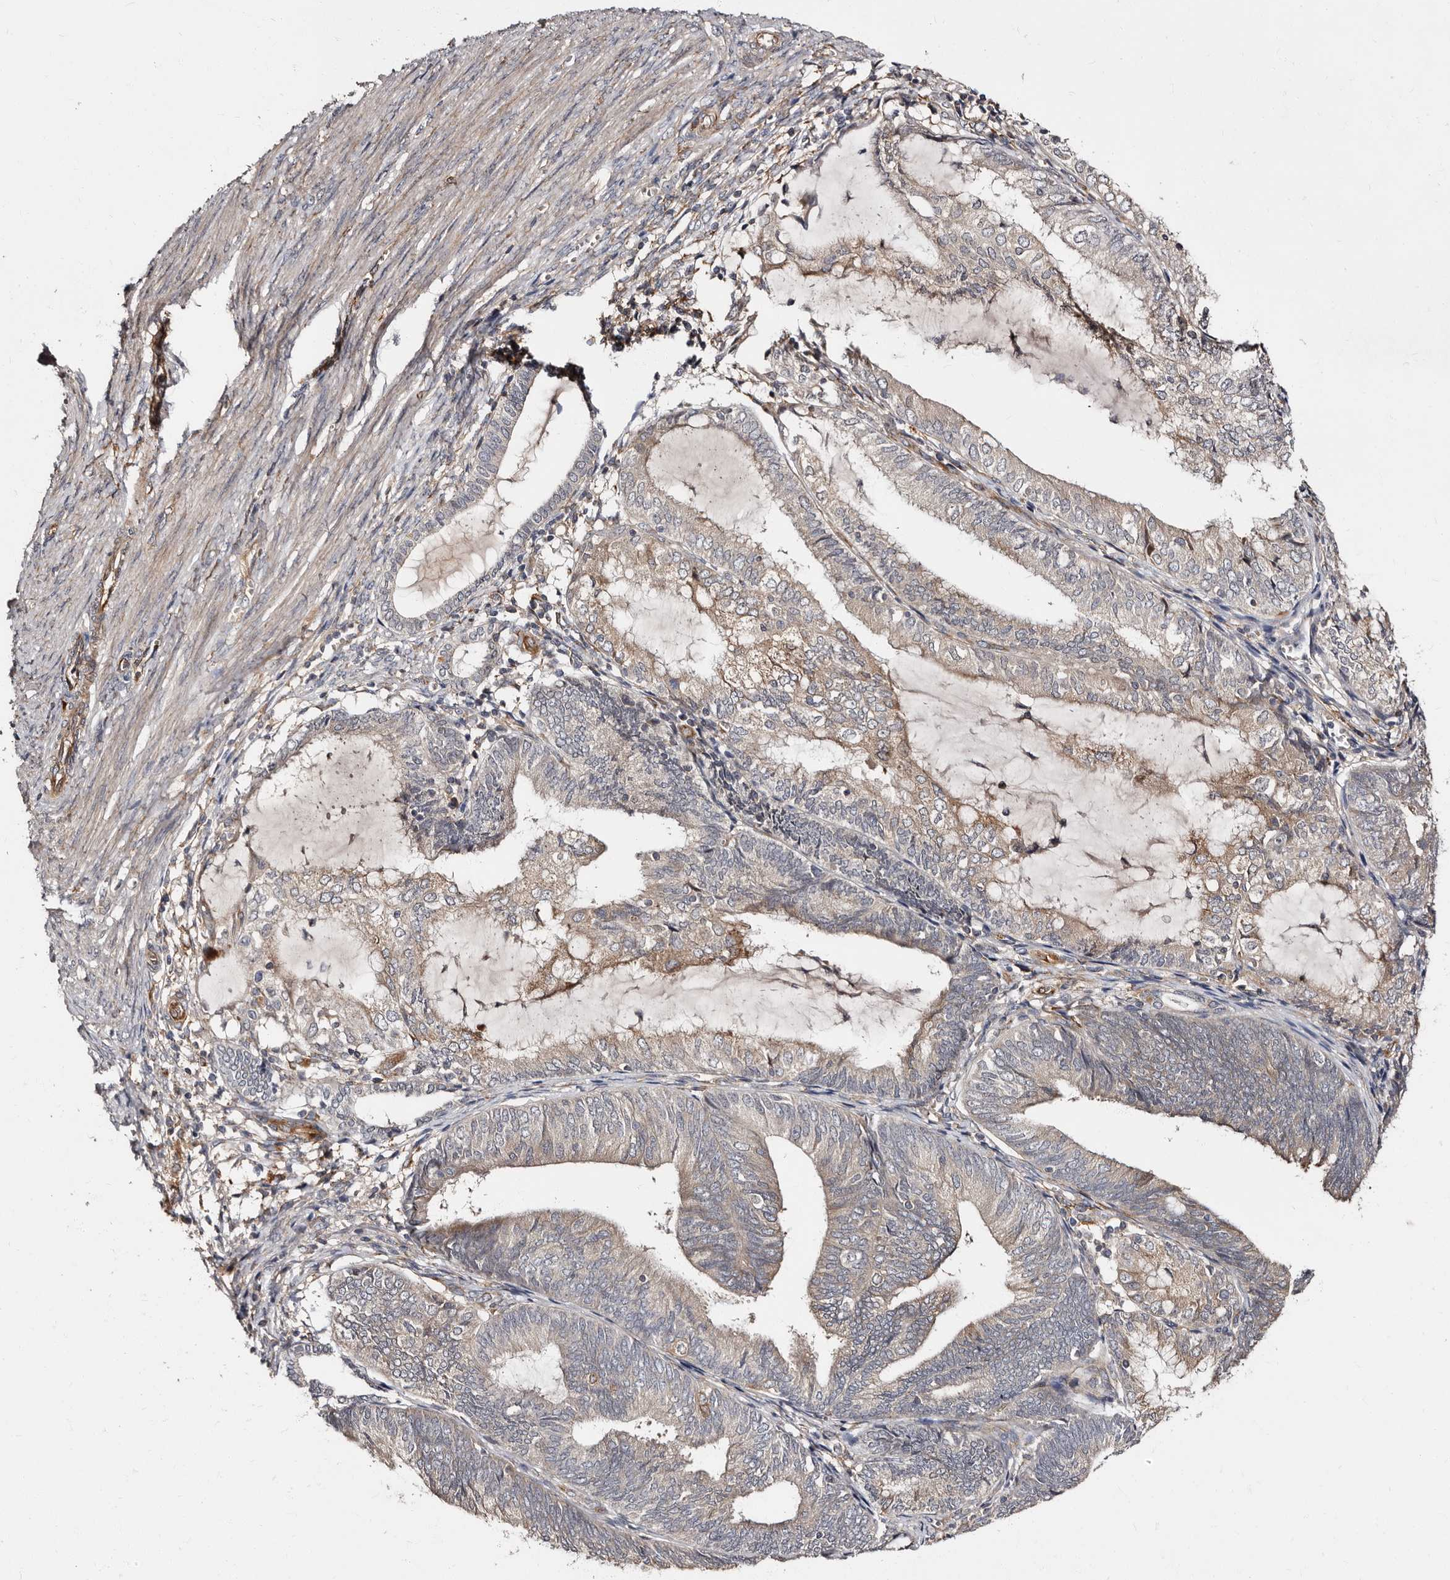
{"staining": {"intensity": "weak", "quantity": "25%-75%", "location": "cytoplasmic/membranous"}, "tissue": "endometrial cancer", "cell_type": "Tumor cells", "image_type": "cancer", "snomed": [{"axis": "morphology", "description": "Adenocarcinoma, NOS"}, {"axis": "topography", "description": "Endometrium"}], "caption": "The micrograph reveals staining of endometrial adenocarcinoma, revealing weak cytoplasmic/membranous protein staining (brown color) within tumor cells.", "gene": "TBC1D22B", "patient": {"sex": "female", "age": 81}}